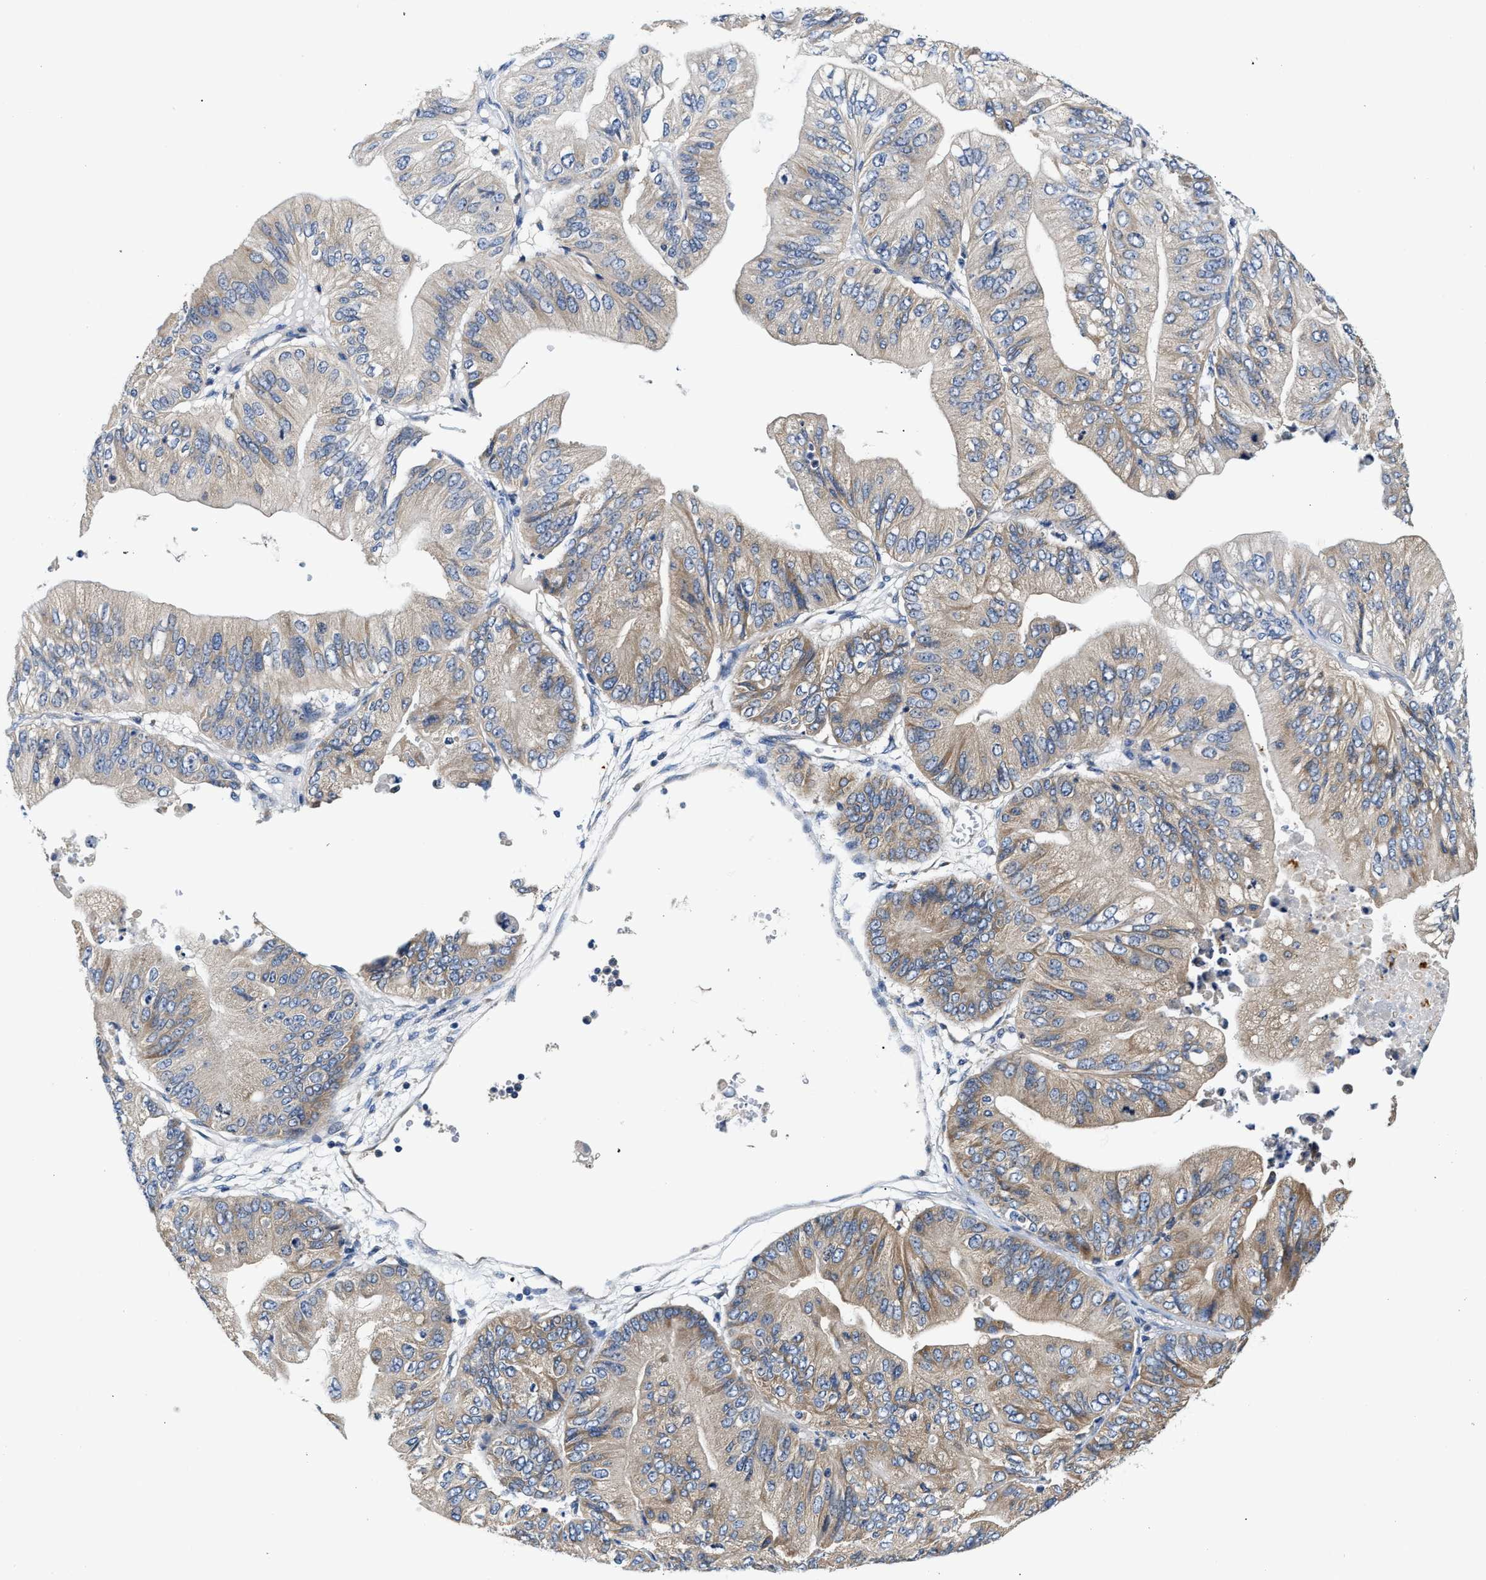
{"staining": {"intensity": "weak", "quantity": "25%-75%", "location": "cytoplasmic/membranous"}, "tissue": "ovarian cancer", "cell_type": "Tumor cells", "image_type": "cancer", "snomed": [{"axis": "morphology", "description": "Cystadenocarcinoma, mucinous, NOS"}, {"axis": "topography", "description": "Ovary"}], "caption": "Weak cytoplasmic/membranous protein staining is present in about 25%-75% of tumor cells in ovarian mucinous cystadenocarcinoma. Nuclei are stained in blue.", "gene": "FAM185A", "patient": {"sex": "female", "age": 61}}